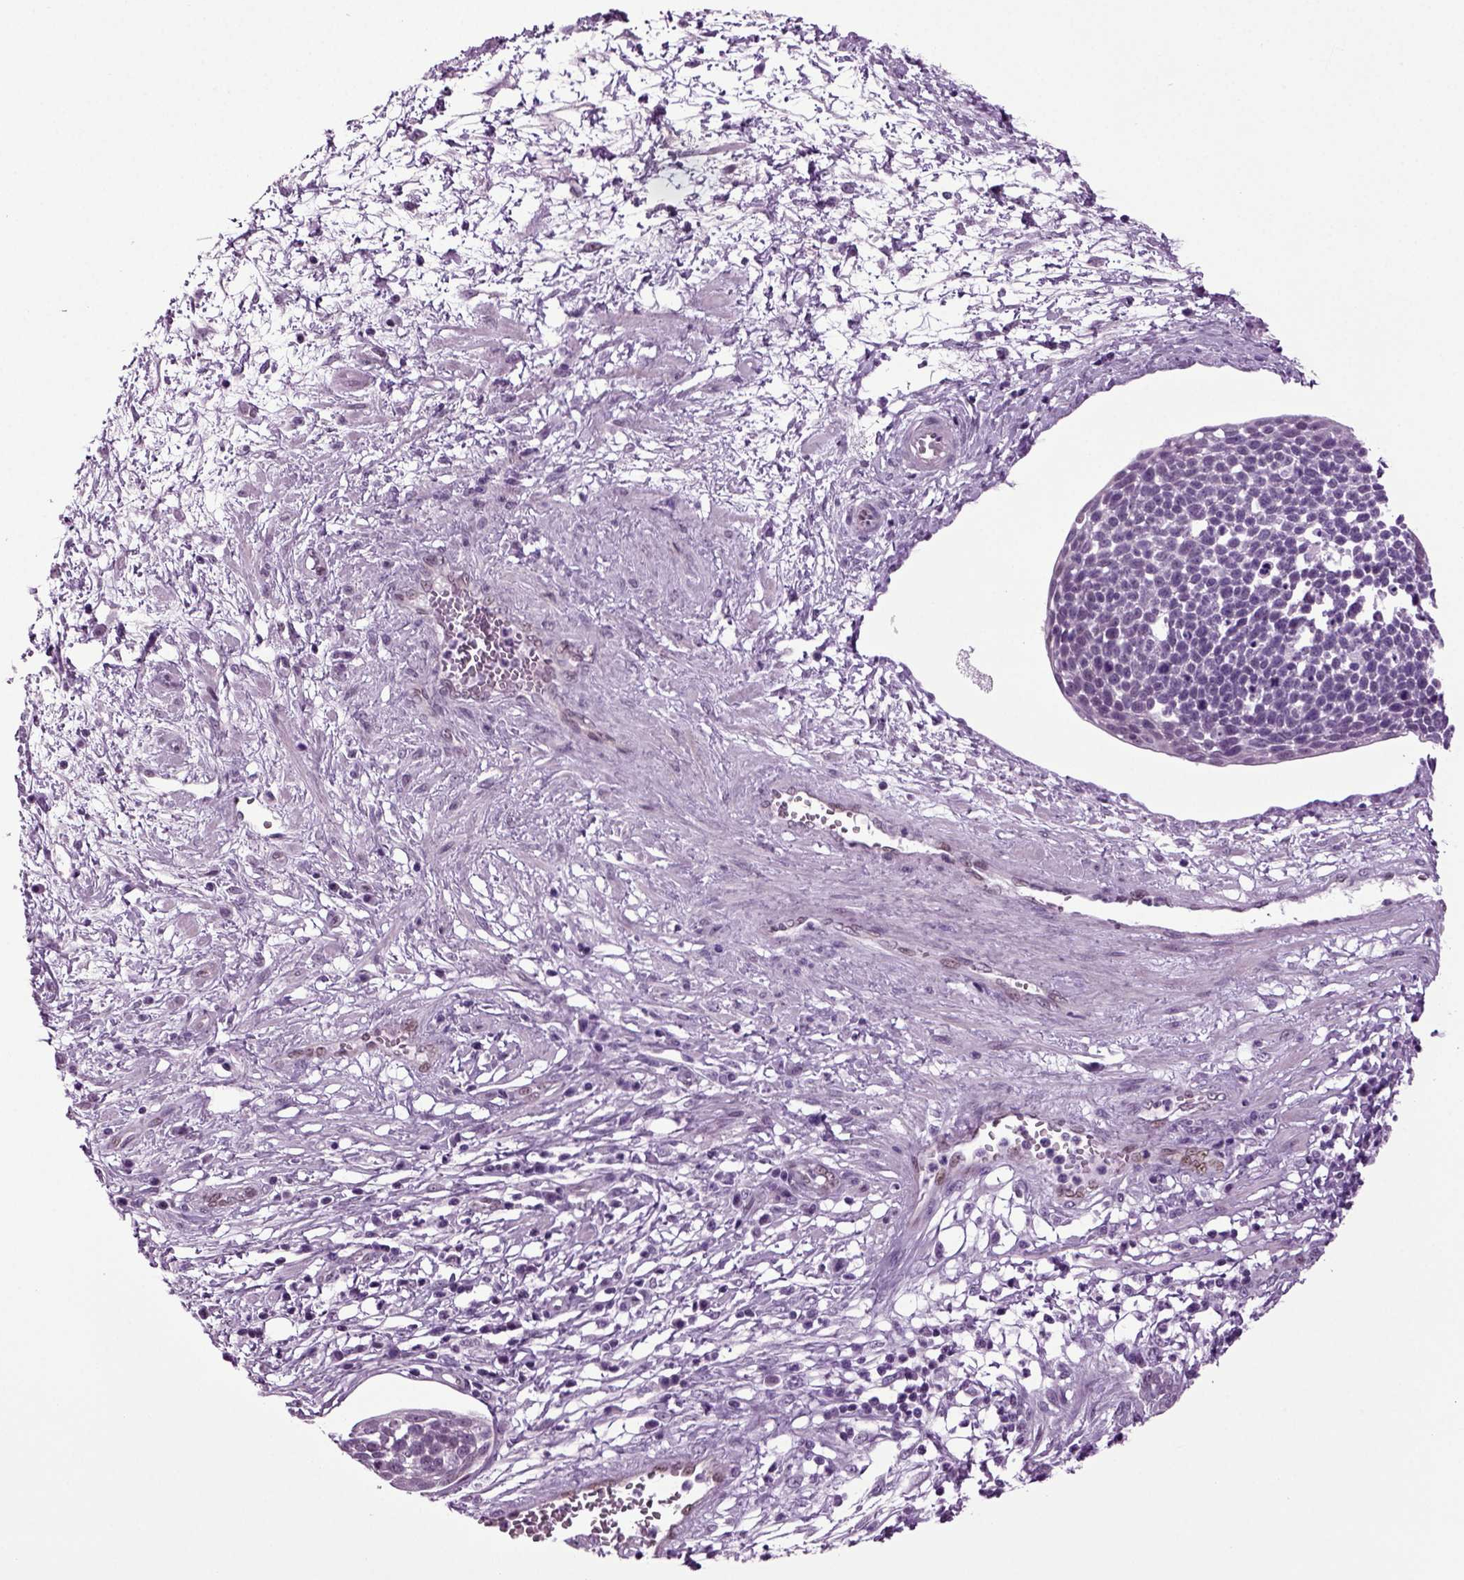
{"staining": {"intensity": "negative", "quantity": "none", "location": "none"}, "tissue": "cervical cancer", "cell_type": "Tumor cells", "image_type": "cancer", "snomed": [{"axis": "morphology", "description": "Squamous cell carcinoma, NOS"}, {"axis": "topography", "description": "Cervix"}], "caption": "The histopathology image exhibits no staining of tumor cells in squamous cell carcinoma (cervical).", "gene": "RFX3", "patient": {"sex": "female", "age": 34}}